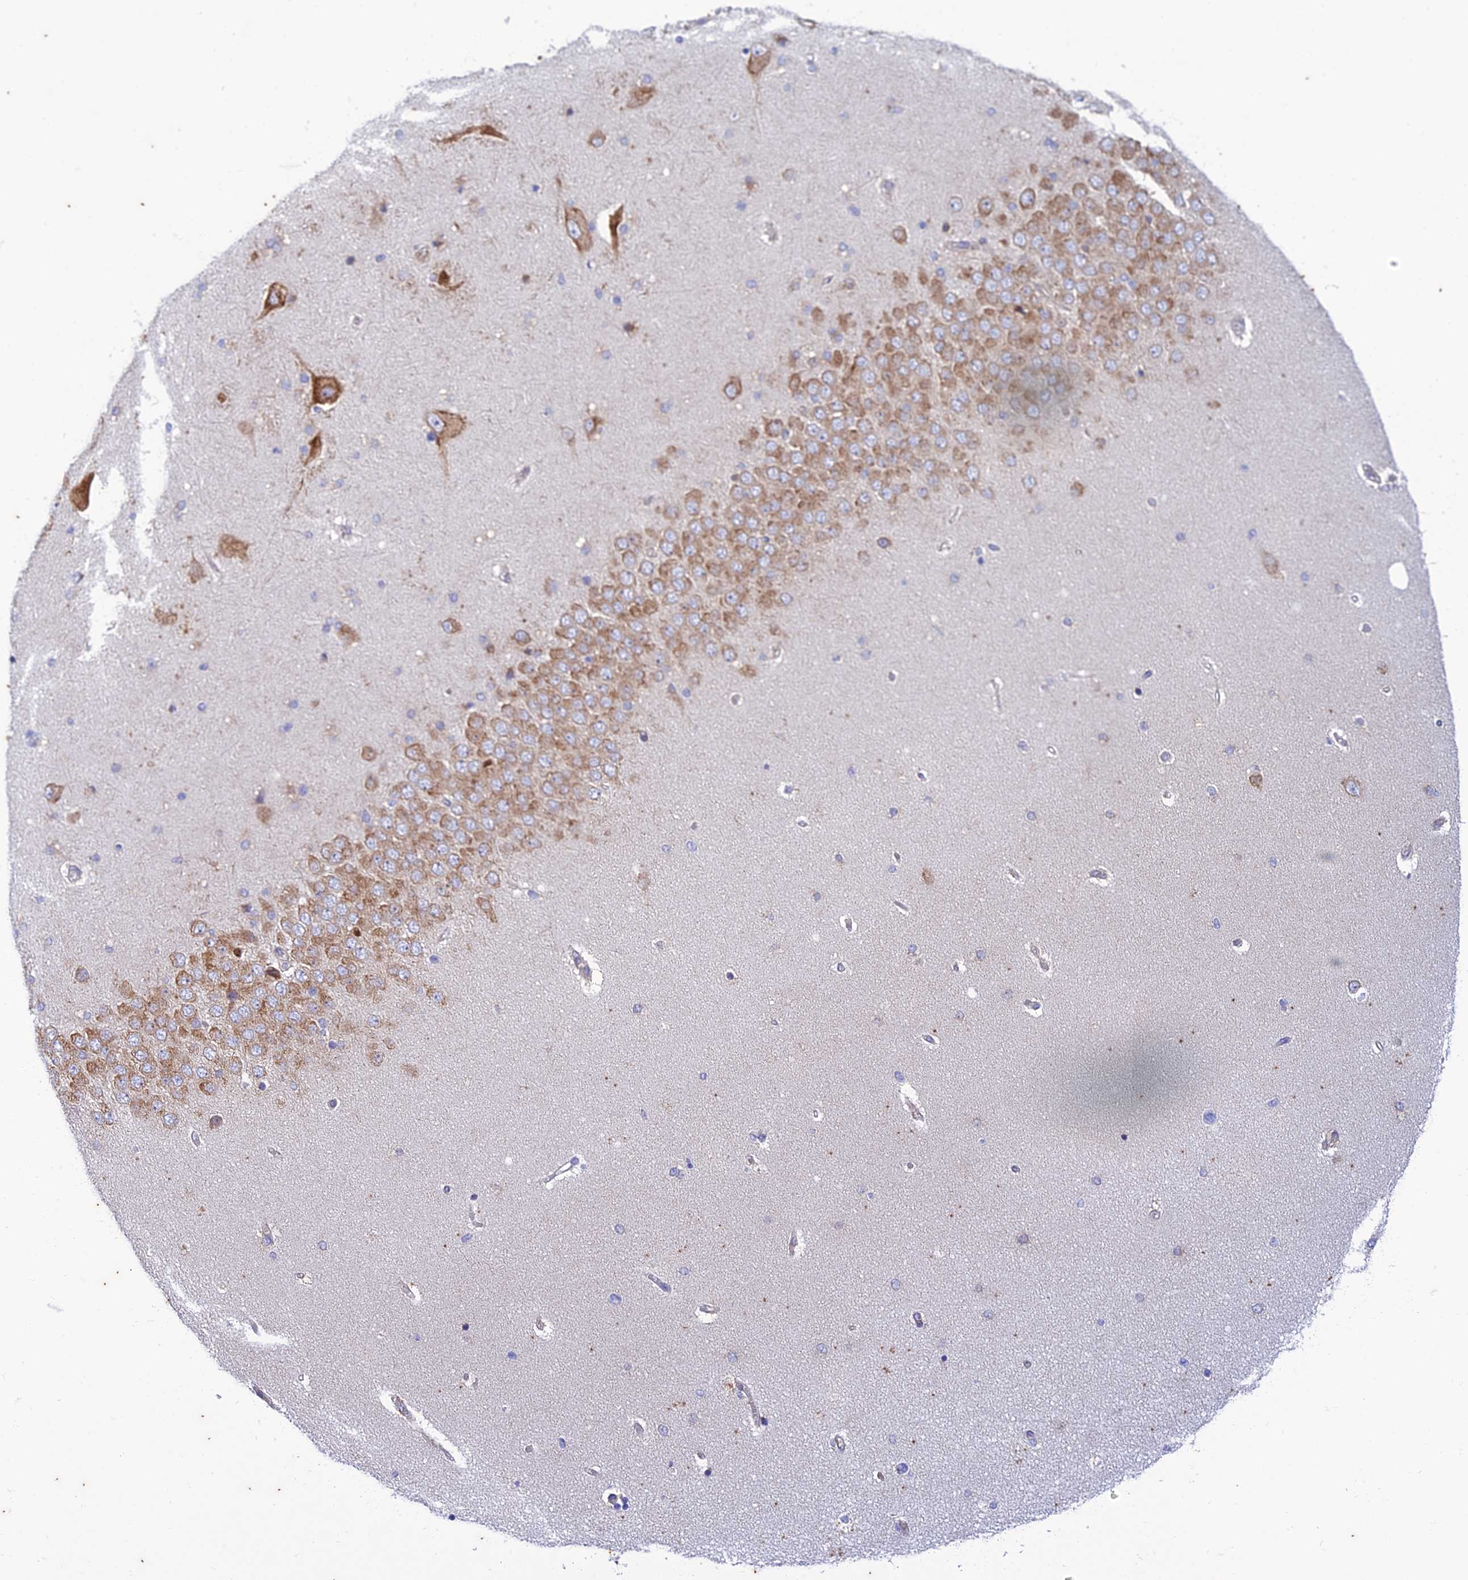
{"staining": {"intensity": "negative", "quantity": "none", "location": "none"}, "tissue": "hippocampus", "cell_type": "Glial cells", "image_type": "normal", "snomed": [{"axis": "morphology", "description": "Normal tissue, NOS"}, {"axis": "topography", "description": "Hippocampus"}], "caption": "A photomicrograph of hippocampus stained for a protein demonstrates no brown staining in glial cells. (Brightfield microscopy of DAB immunohistochemistry at high magnification).", "gene": "PIMREG", "patient": {"sex": "female", "age": 54}}